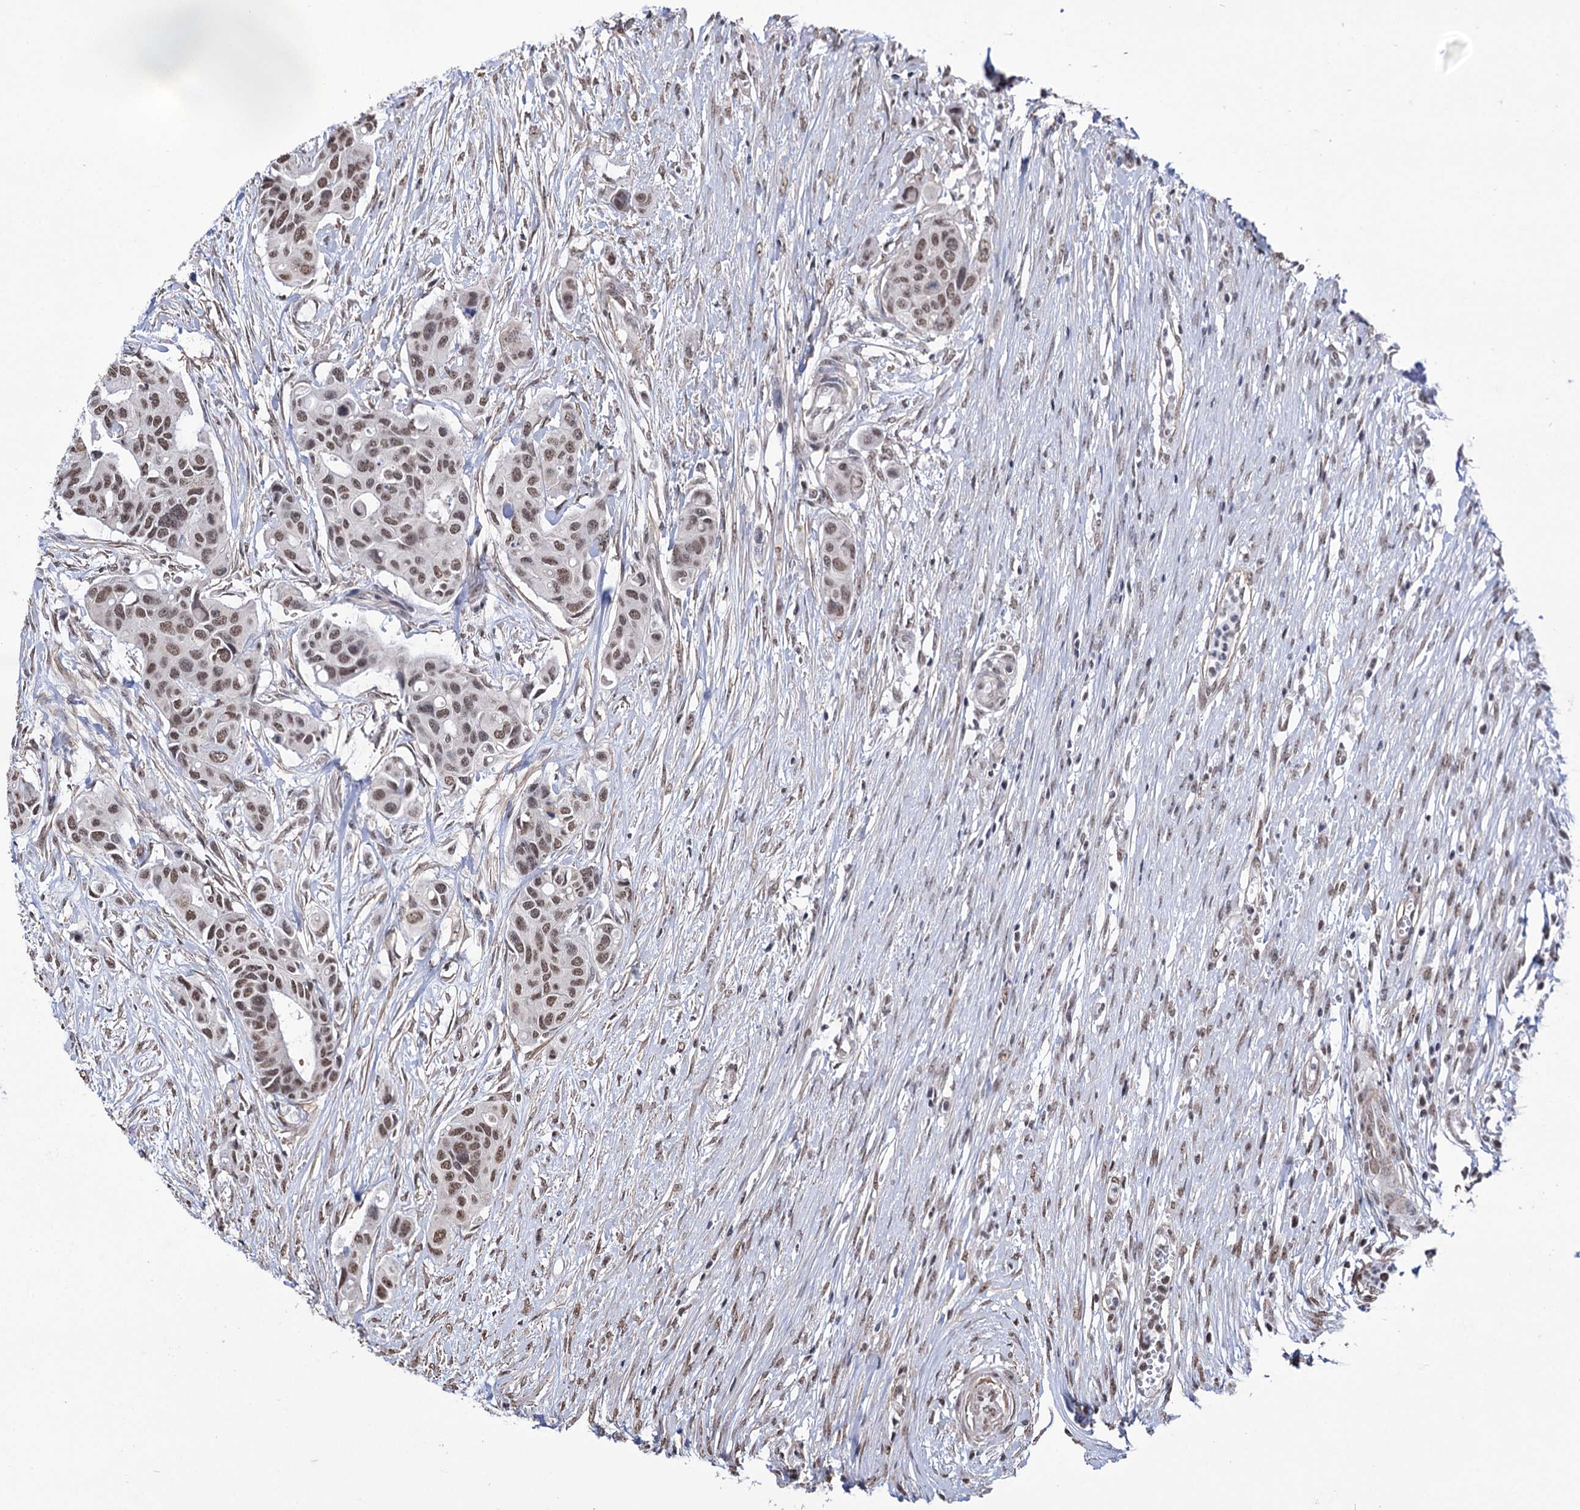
{"staining": {"intensity": "moderate", "quantity": "25%-75%", "location": "nuclear"}, "tissue": "colorectal cancer", "cell_type": "Tumor cells", "image_type": "cancer", "snomed": [{"axis": "morphology", "description": "Adenocarcinoma, NOS"}, {"axis": "topography", "description": "Colon"}], "caption": "Colorectal cancer tissue shows moderate nuclear expression in approximately 25%-75% of tumor cells", "gene": "ABHD10", "patient": {"sex": "male", "age": 77}}